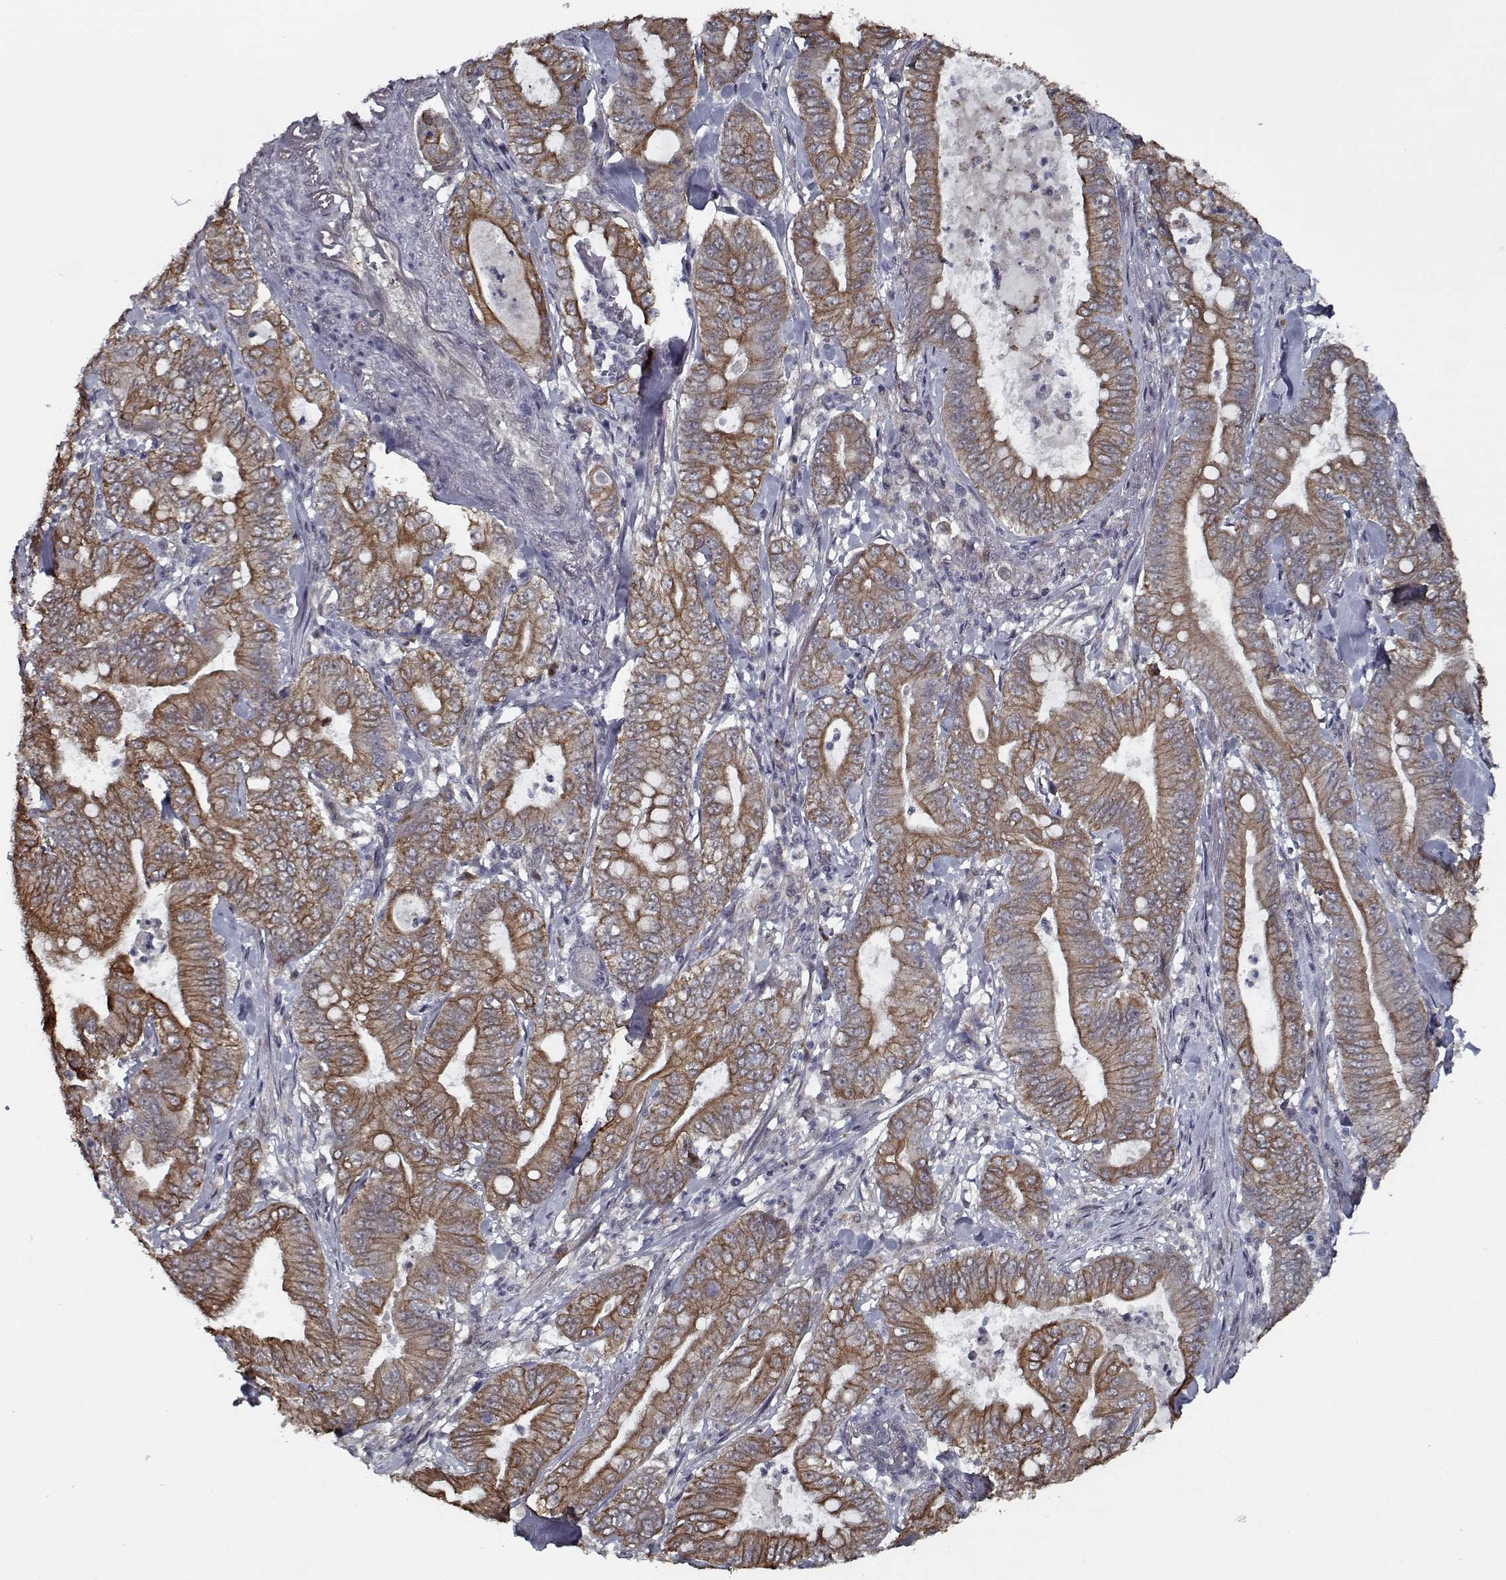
{"staining": {"intensity": "moderate", "quantity": ">75%", "location": "cytoplasmic/membranous"}, "tissue": "pancreatic cancer", "cell_type": "Tumor cells", "image_type": "cancer", "snomed": [{"axis": "morphology", "description": "Adenocarcinoma, NOS"}, {"axis": "topography", "description": "Pancreas"}], "caption": "Adenocarcinoma (pancreatic) stained for a protein exhibits moderate cytoplasmic/membranous positivity in tumor cells. (Brightfield microscopy of DAB IHC at high magnification).", "gene": "NLK", "patient": {"sex": "male", "age": 71}}